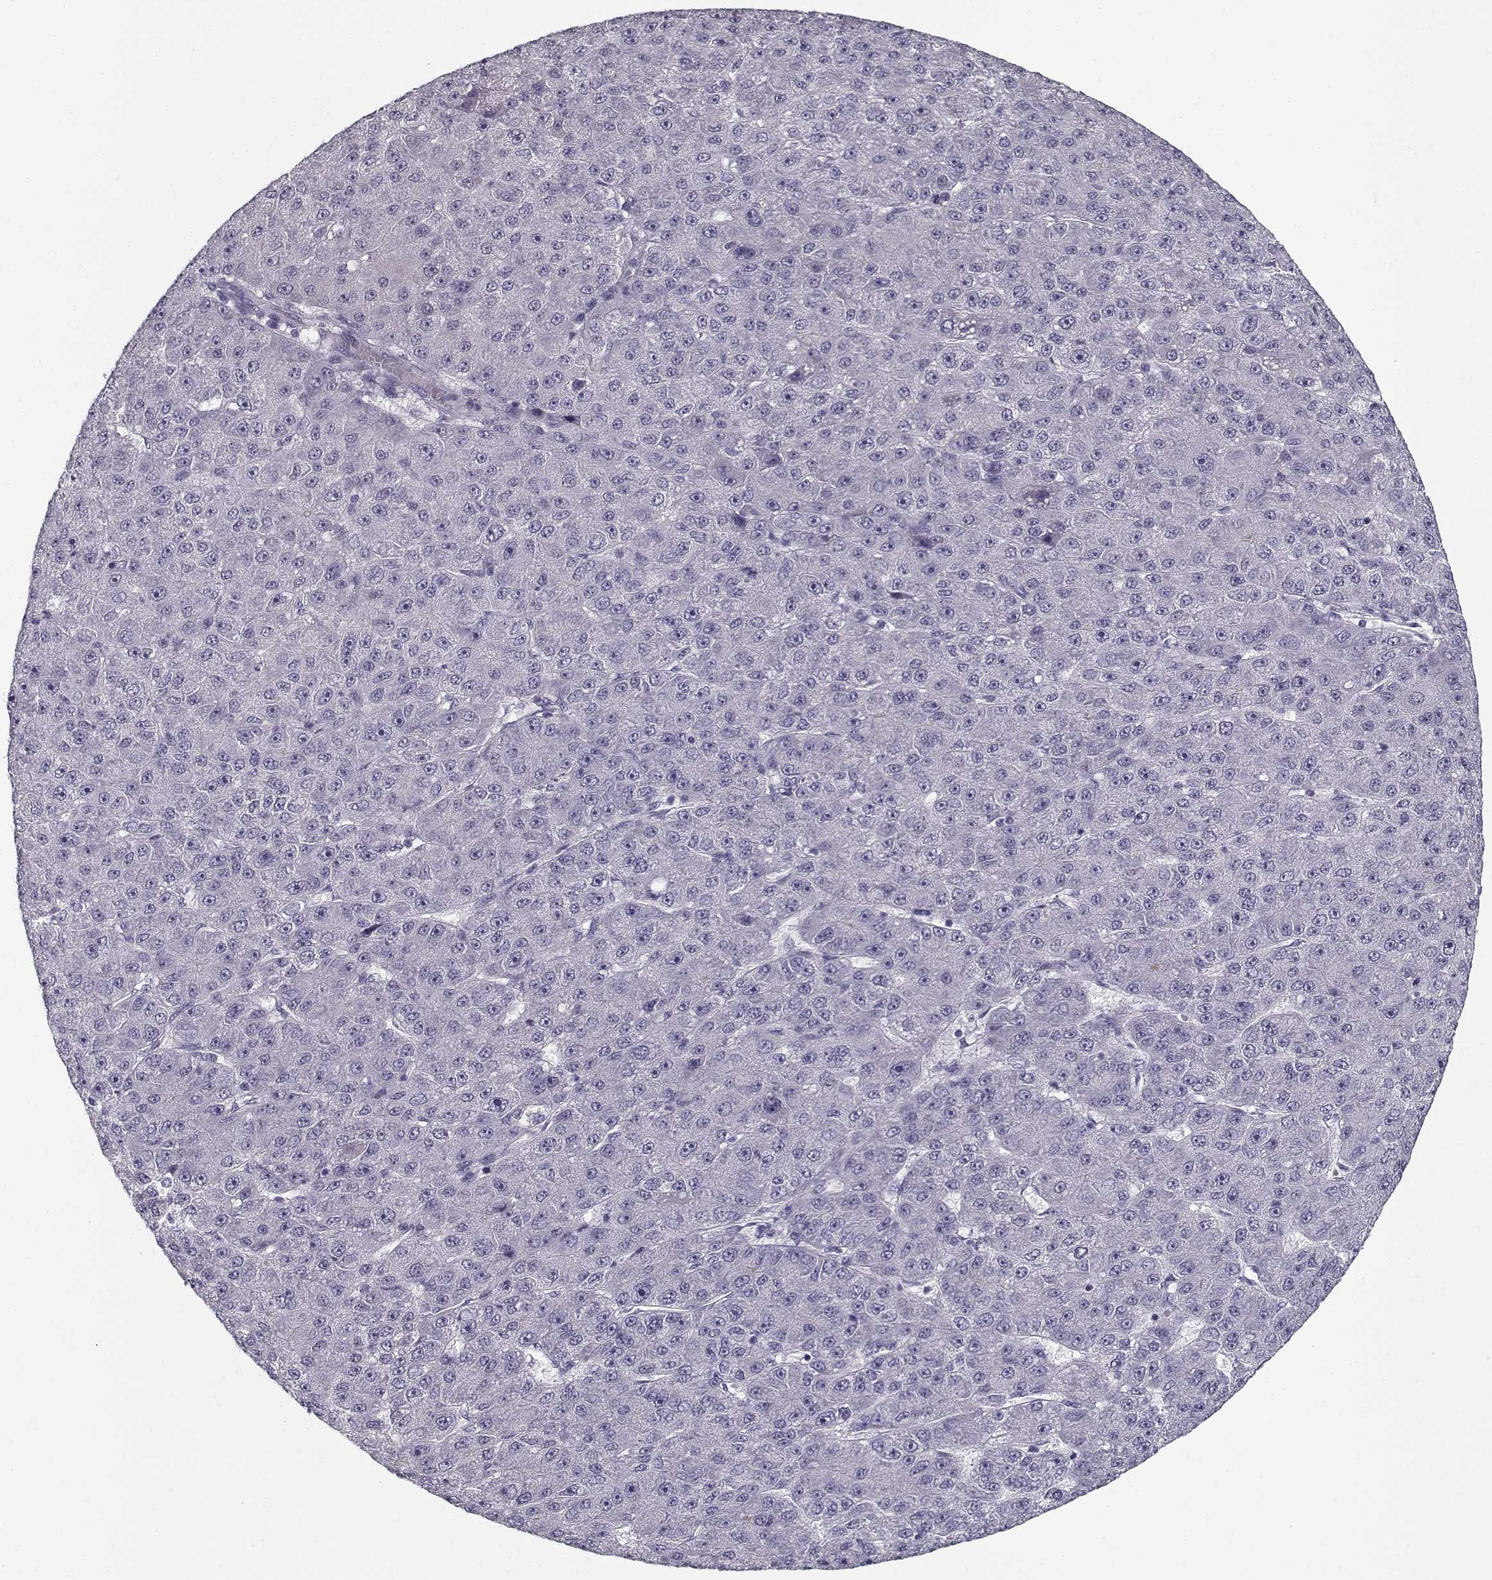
{"staining": {"intensity": "negative", "quantity": "none", "location": "none"}, "tissue": "liver cancer", "cell_type": "Tumor cells", "image_type": "cancer", "snomed": [{"axis": "morphology", "description": "Carcinoma, Hepatocellular, NOS"}, {"axis": "topography", "description": "Liver"}], "caption": "Immunohistochemical staining of liver cancer (hepatocellular carcinoma) reveals no significant expression in tumor cells. Brightfield microscopy of IHC stained with DAB (brown) and hematoxylin (blue), captured at high magnification.", "gene": "SPACA9", "patient": {"sex": "male", "age": 67}}